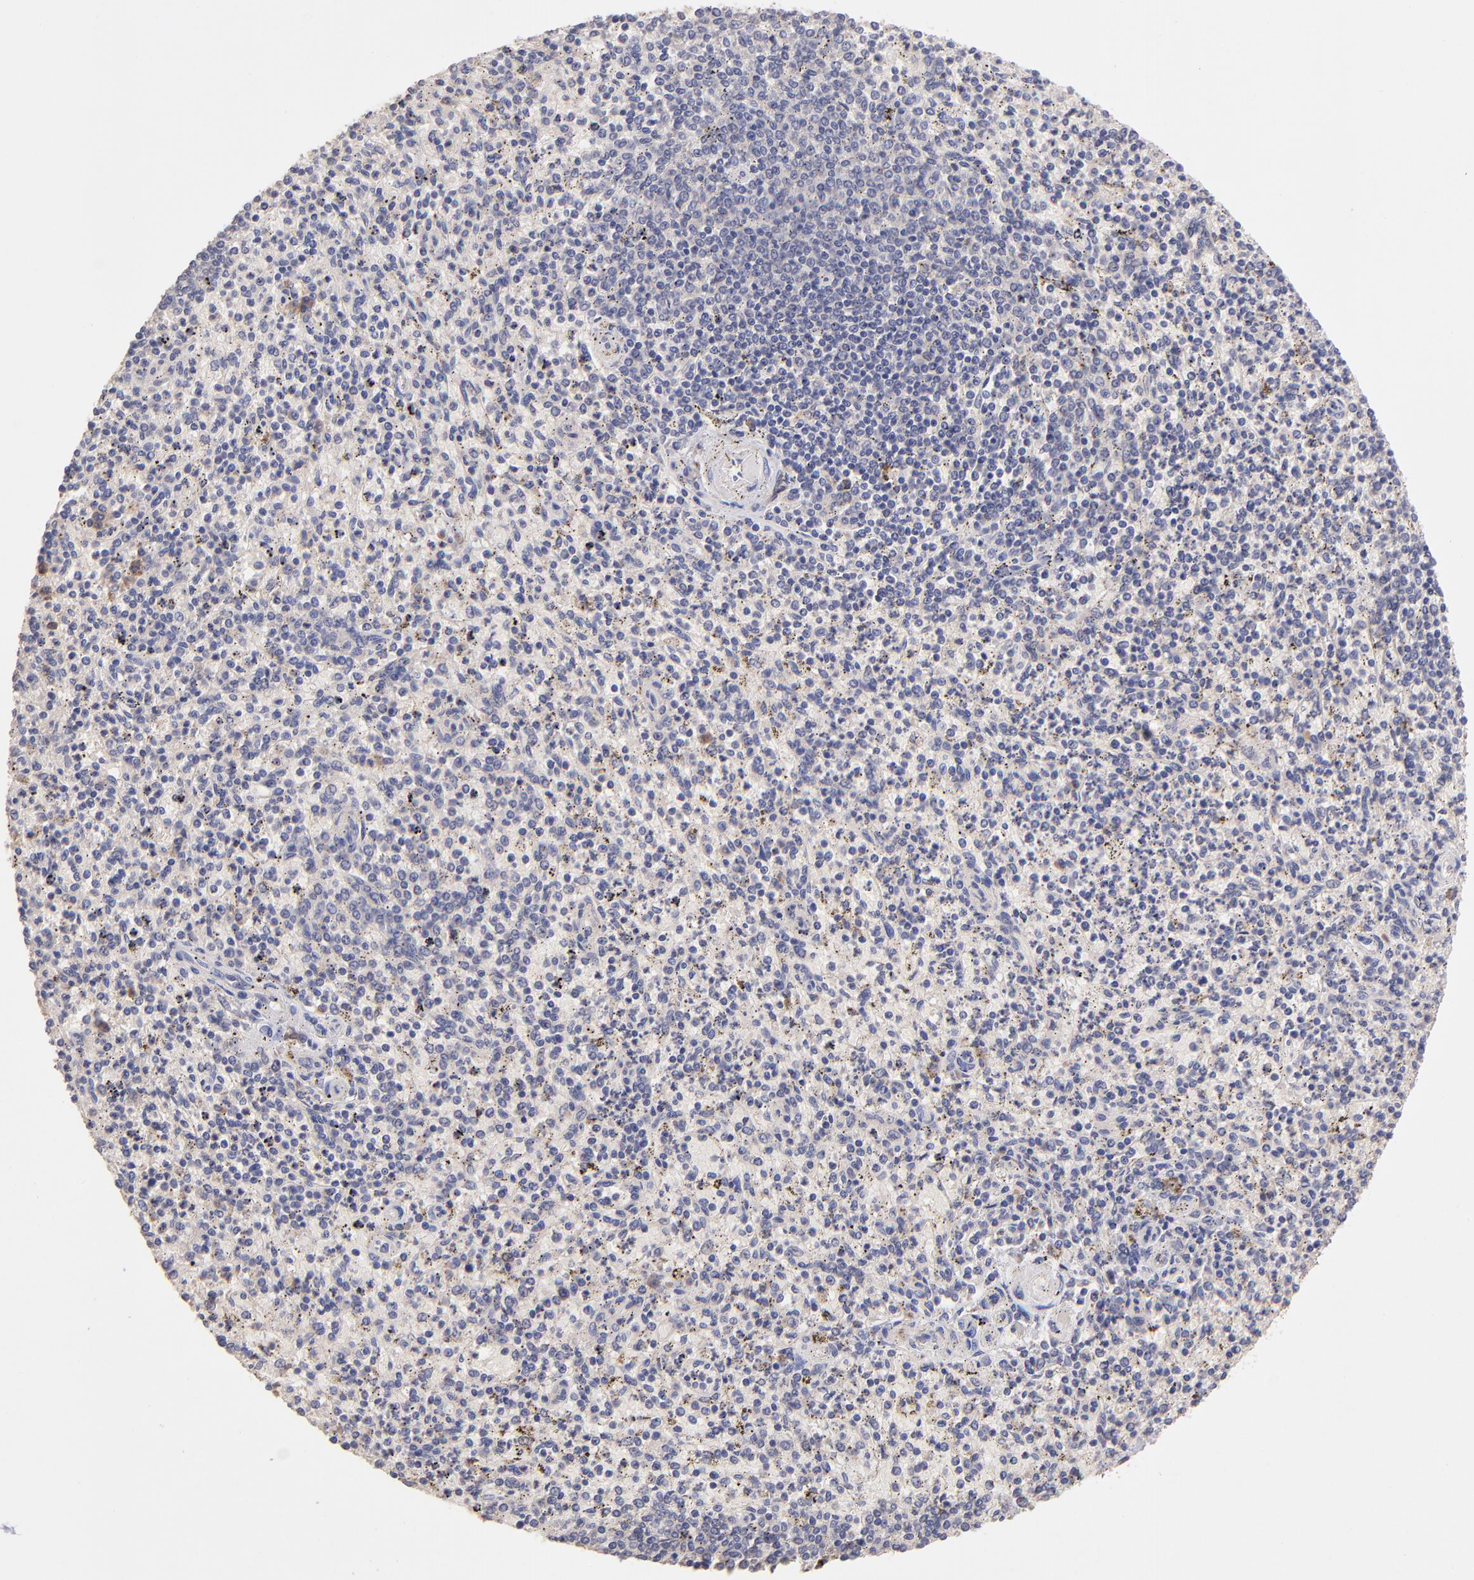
{"staining": {"intensity": "negative", "quantity": "none", "location": "none"}, "tissue": "spleen", "cell_type": "Cells in red pulp", "image_type": "normal", "snomed": [{"axis": "morphology", "description": "Normal tissue, NOS"}, {"axis": "topography", "description": "Spleen"}], "caption": "Immunohistochemistry (IHC) image of normal human spleen stained for a protein (brown), which exhibits no positivity in cells in red pulp.", "gene": "RNASEL", "patient": {"sex": "male", "age": 72}}